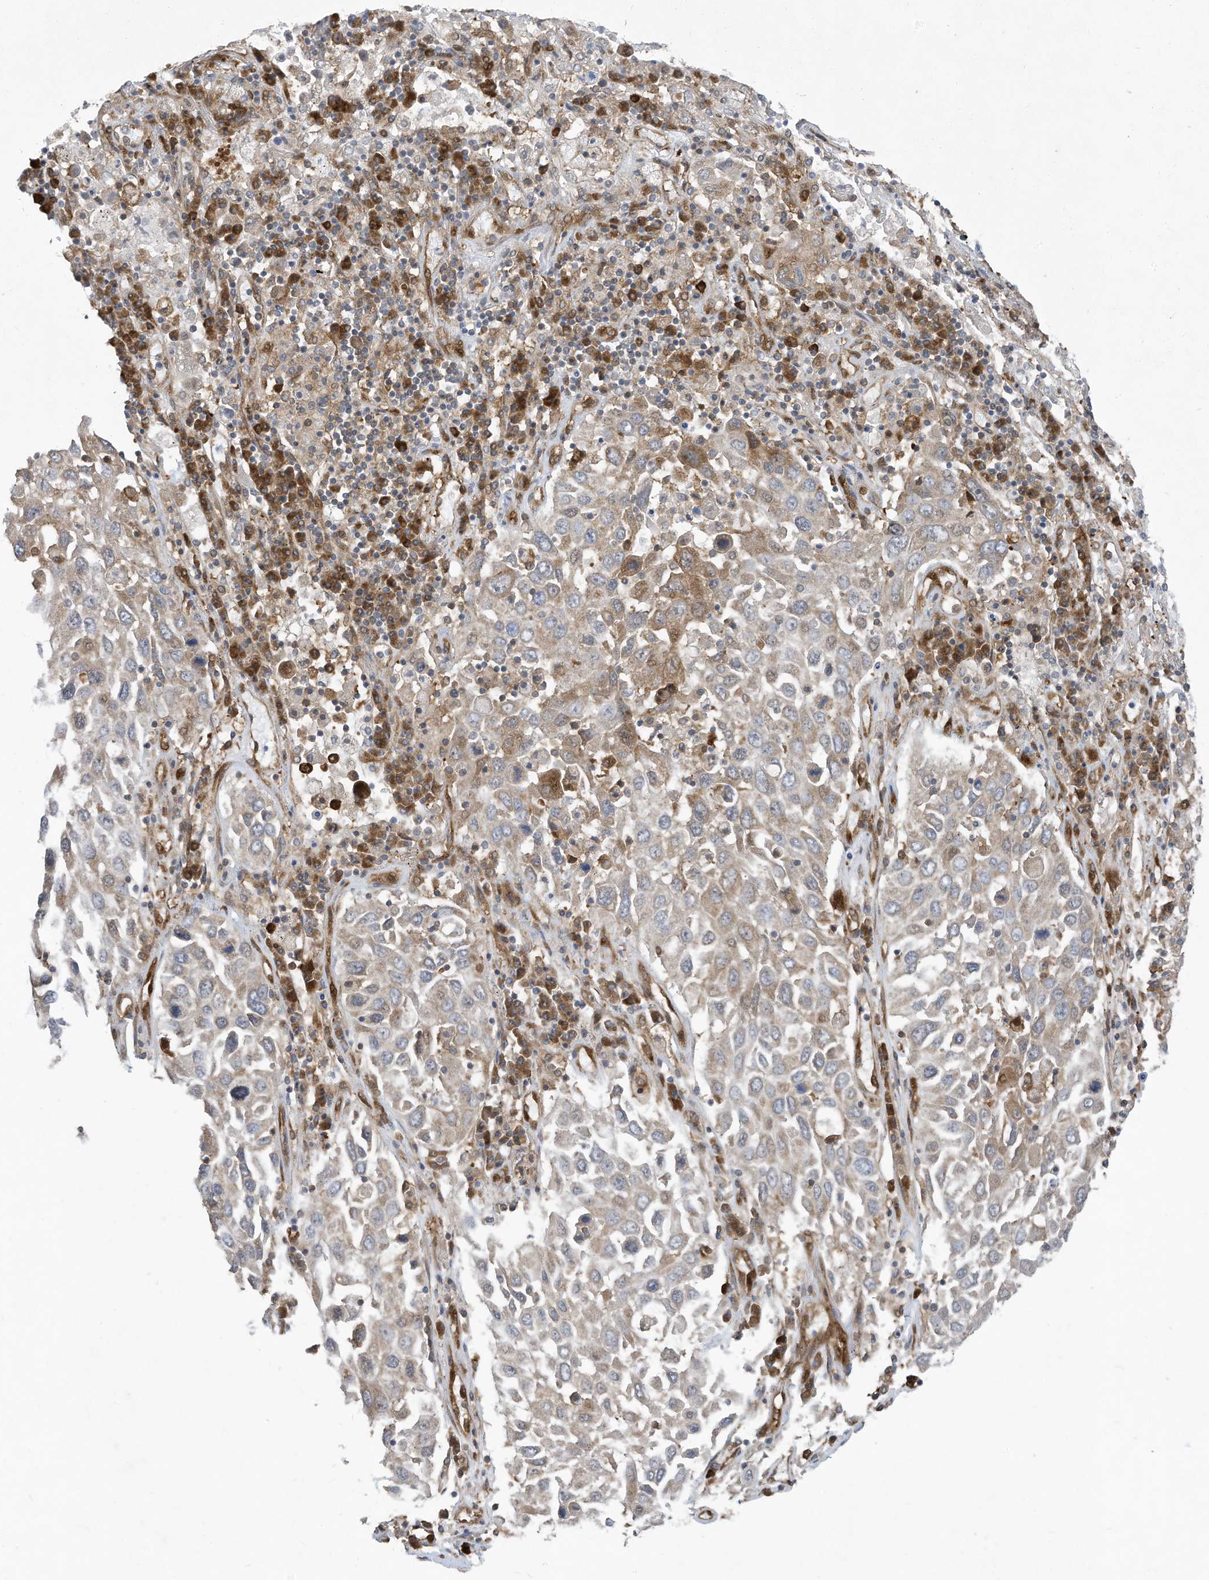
{"staining": {"intensity": "weak", "quantity": "25%-75%", "location": "cytoplasmic/membranous"}, "tissue": "lung cancer", "cell_type": "Tumor cells", "image_type": "cancer", "snomed": [{"axis": "morphology", "description": "Squamous cell carcinoma, NOS"}, {"axis": "topography", "description": "Lung"}], "caption": "The photomicrograph demonstrates immunohistochemical staining of lung cancer. There is weak cytoplasmic/membranous positivity is seen in about 25%-75% of tumor cells. (DAB (3,3'-diaminobenzidine) IHC, brown staining for protein, blue staining for nuclei).", "gene": "USE1", "patient": {"sex": "male", "age": 65}}